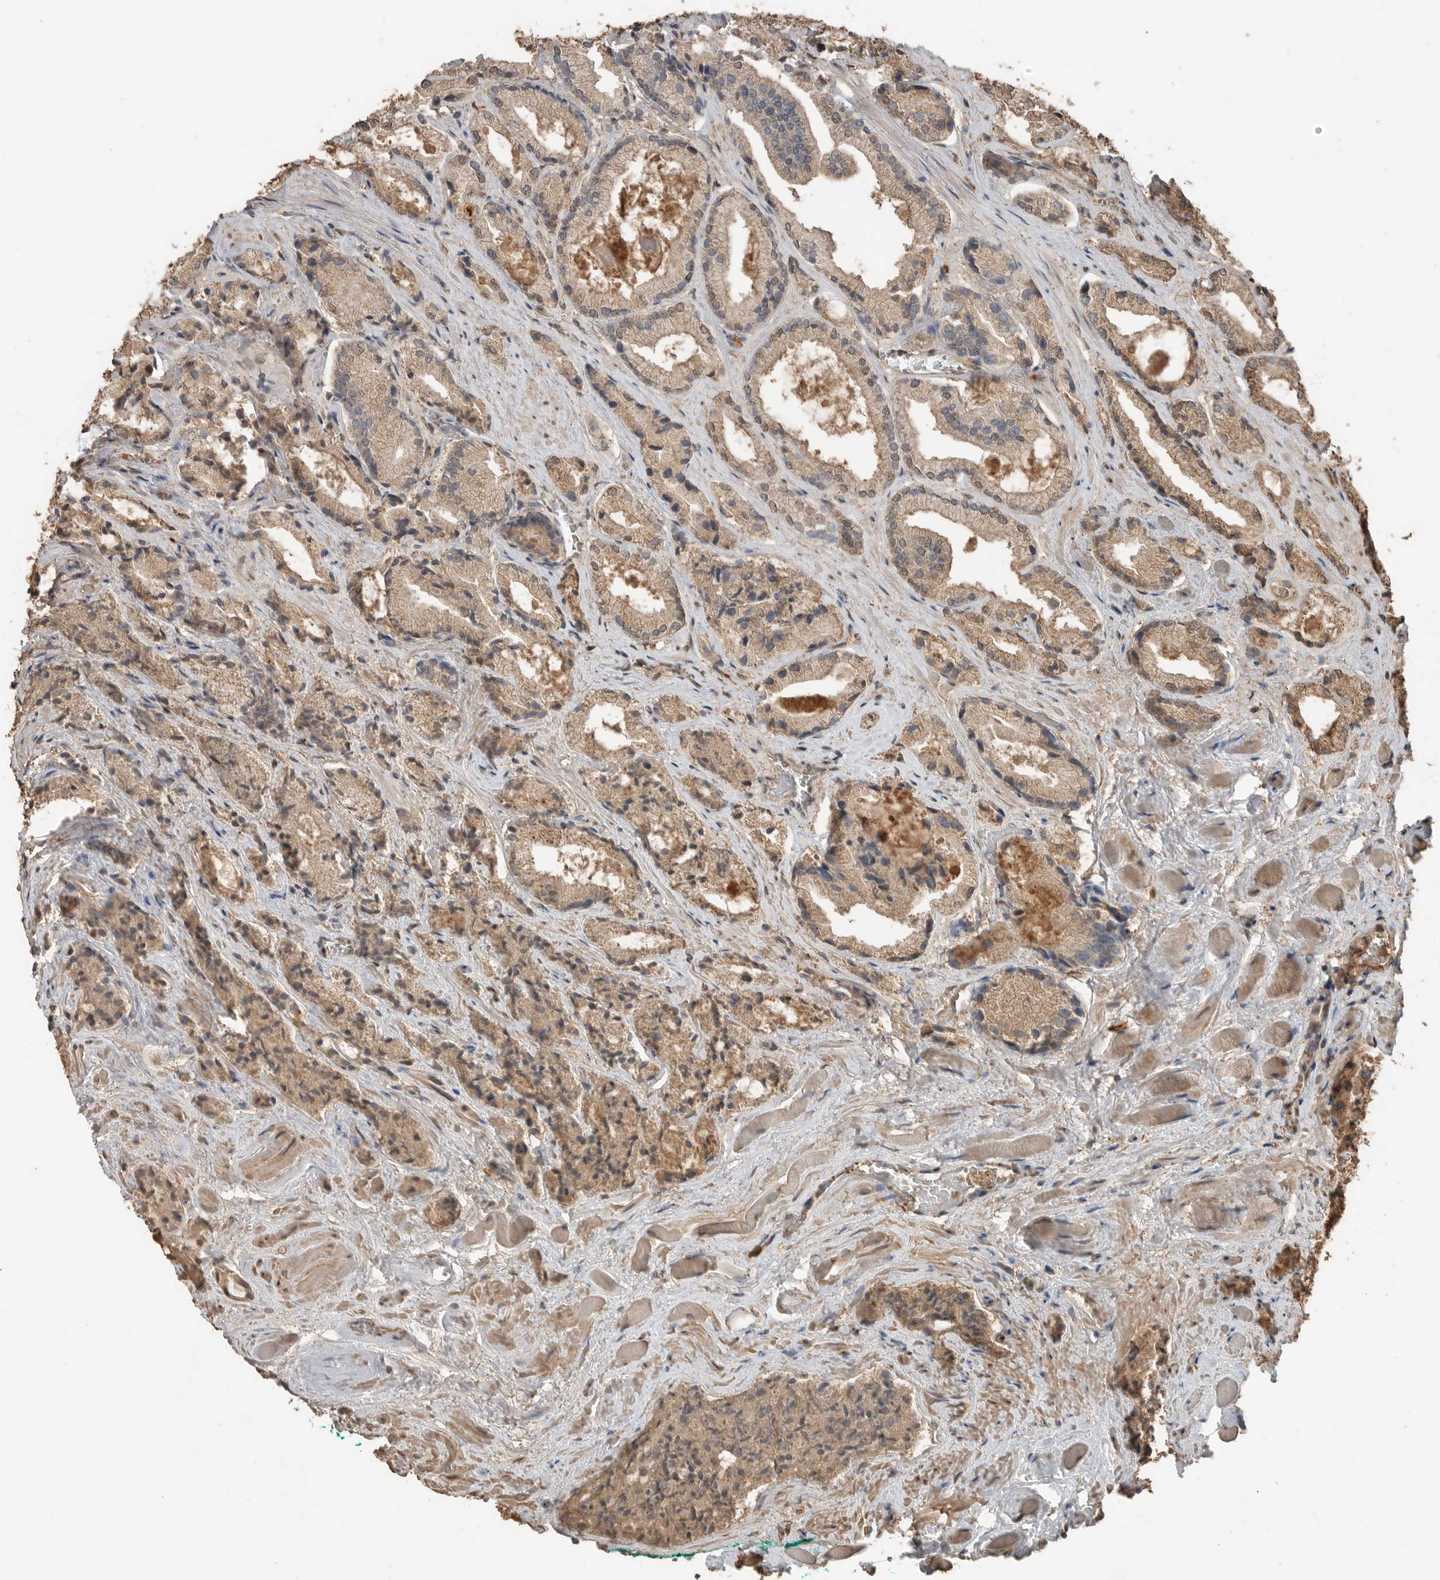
{"staining": {"intensity": "weak", "quantity": ">75%", "location": "cytoplasmic/membranous"}, "tissue": "prostate cancer", "cell_type": "Tumor cells", "image_type": "cancer", "snomed": [{"axis": "morphology", "description": "Adenocarcinoma, Low grade"}, {"axis": "topography", "description": "Prostate"}], "caption": "Low-grade adenocarcinoma (prostate) tissue shows weak cytoplasmic/membranous positivity in about >75% of tumor cells", "gene": "BLZF1", "patient": {"sex": "male", "age": 62}}